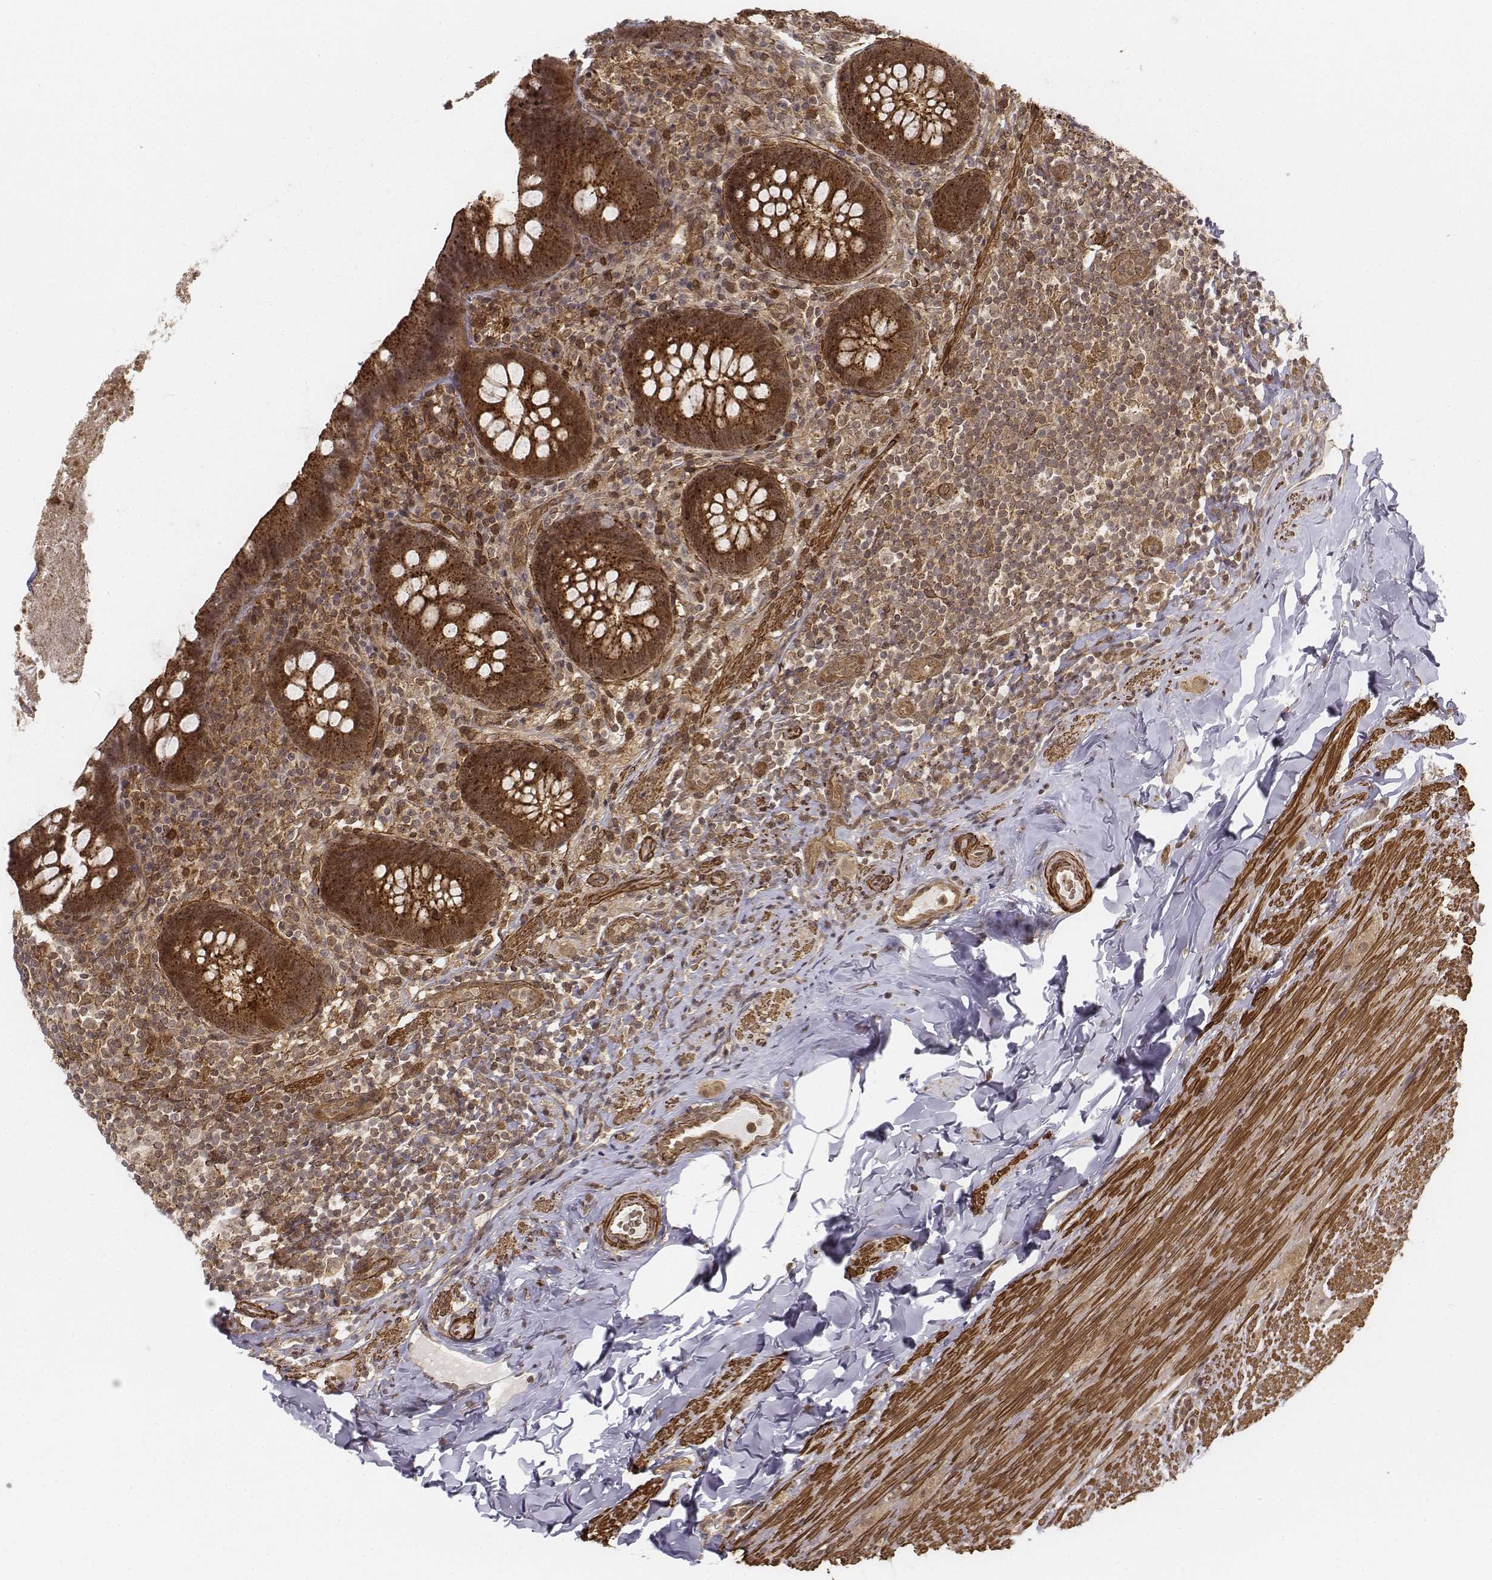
{"staining": {"intensity": "strong", "quantity": ">75%", "location": "cytoplasmic/membranous,nuclear"}, "tissue": "appendix", "cell_type": "Glandular cells", "image_type": "normal", "snomed": [{"axis": "morphology", "description": "Normal tissue, NOS"}, {"axis": "topography", "description": "Appendix"}], "caption": "Protein expression analysis of normal appendix exhibits strong cytoplasmic/membranous,nuclear staining in approximately >75% of glandular cells. (IHC, brightfield microscopy, high magnification).", "gene": "ZFYVE19", "patient": {"sex": "male", "age": 47}}